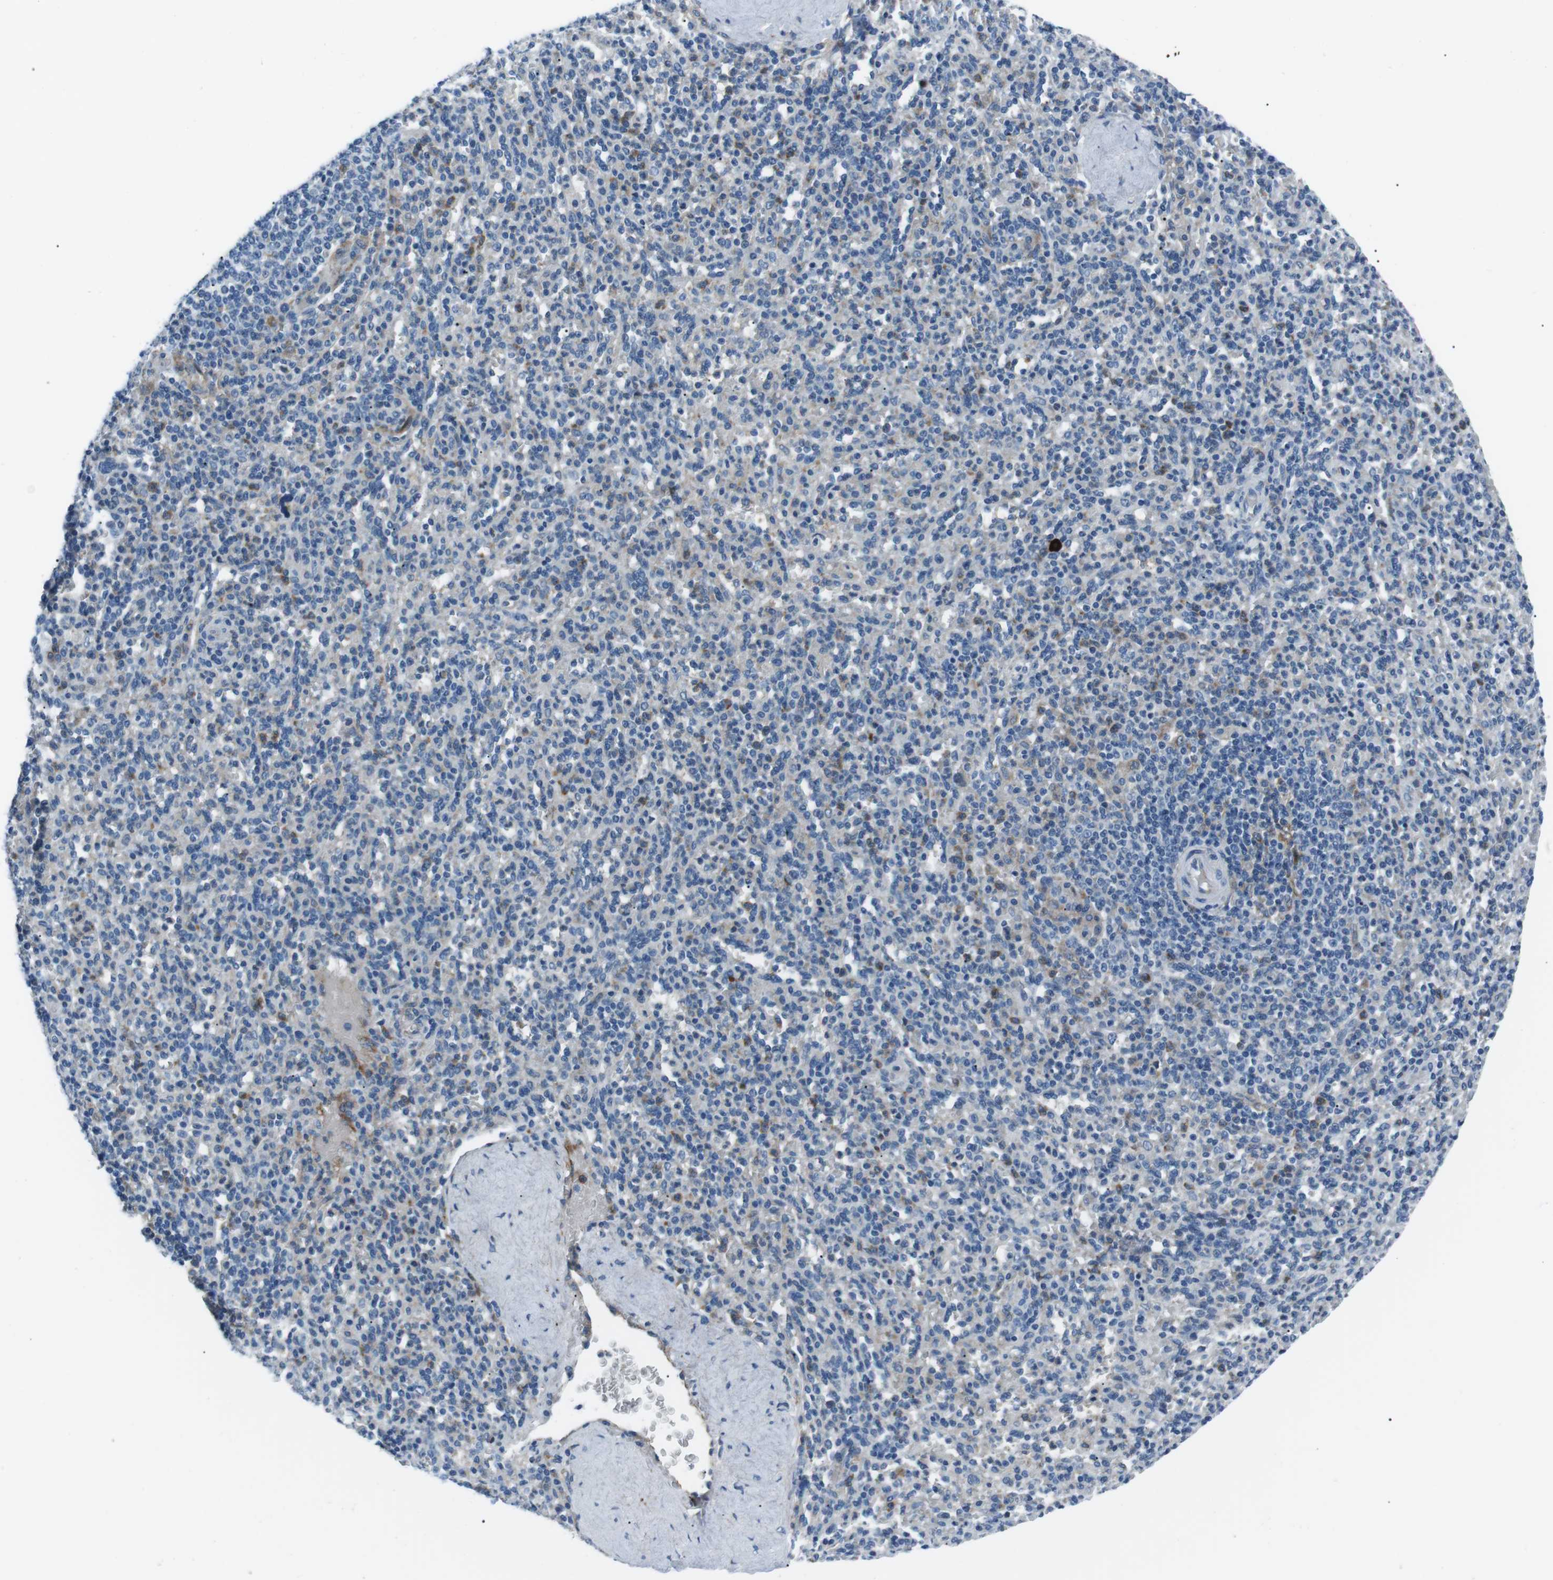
{"staining": {"intensity": "moderate", "quantity": "<25%", "location": "cytoplasmic/membranous"}, "tissue": "spleen", "cell_type": "Cells in red pulp", "image_type": "normal", "snomed": [{"axis": "morphology", "description": "Normal tissue, NOS"}, {"axis": "topography", "description": "Spleen"}], "caption": "Cells in red pulp show low levels of moderate cytoplasmic/membranous staining in about <25% of cells in normal human spleen.", "gene": "CSF2RA", "patient": {"sex": "male", "age": 36}}